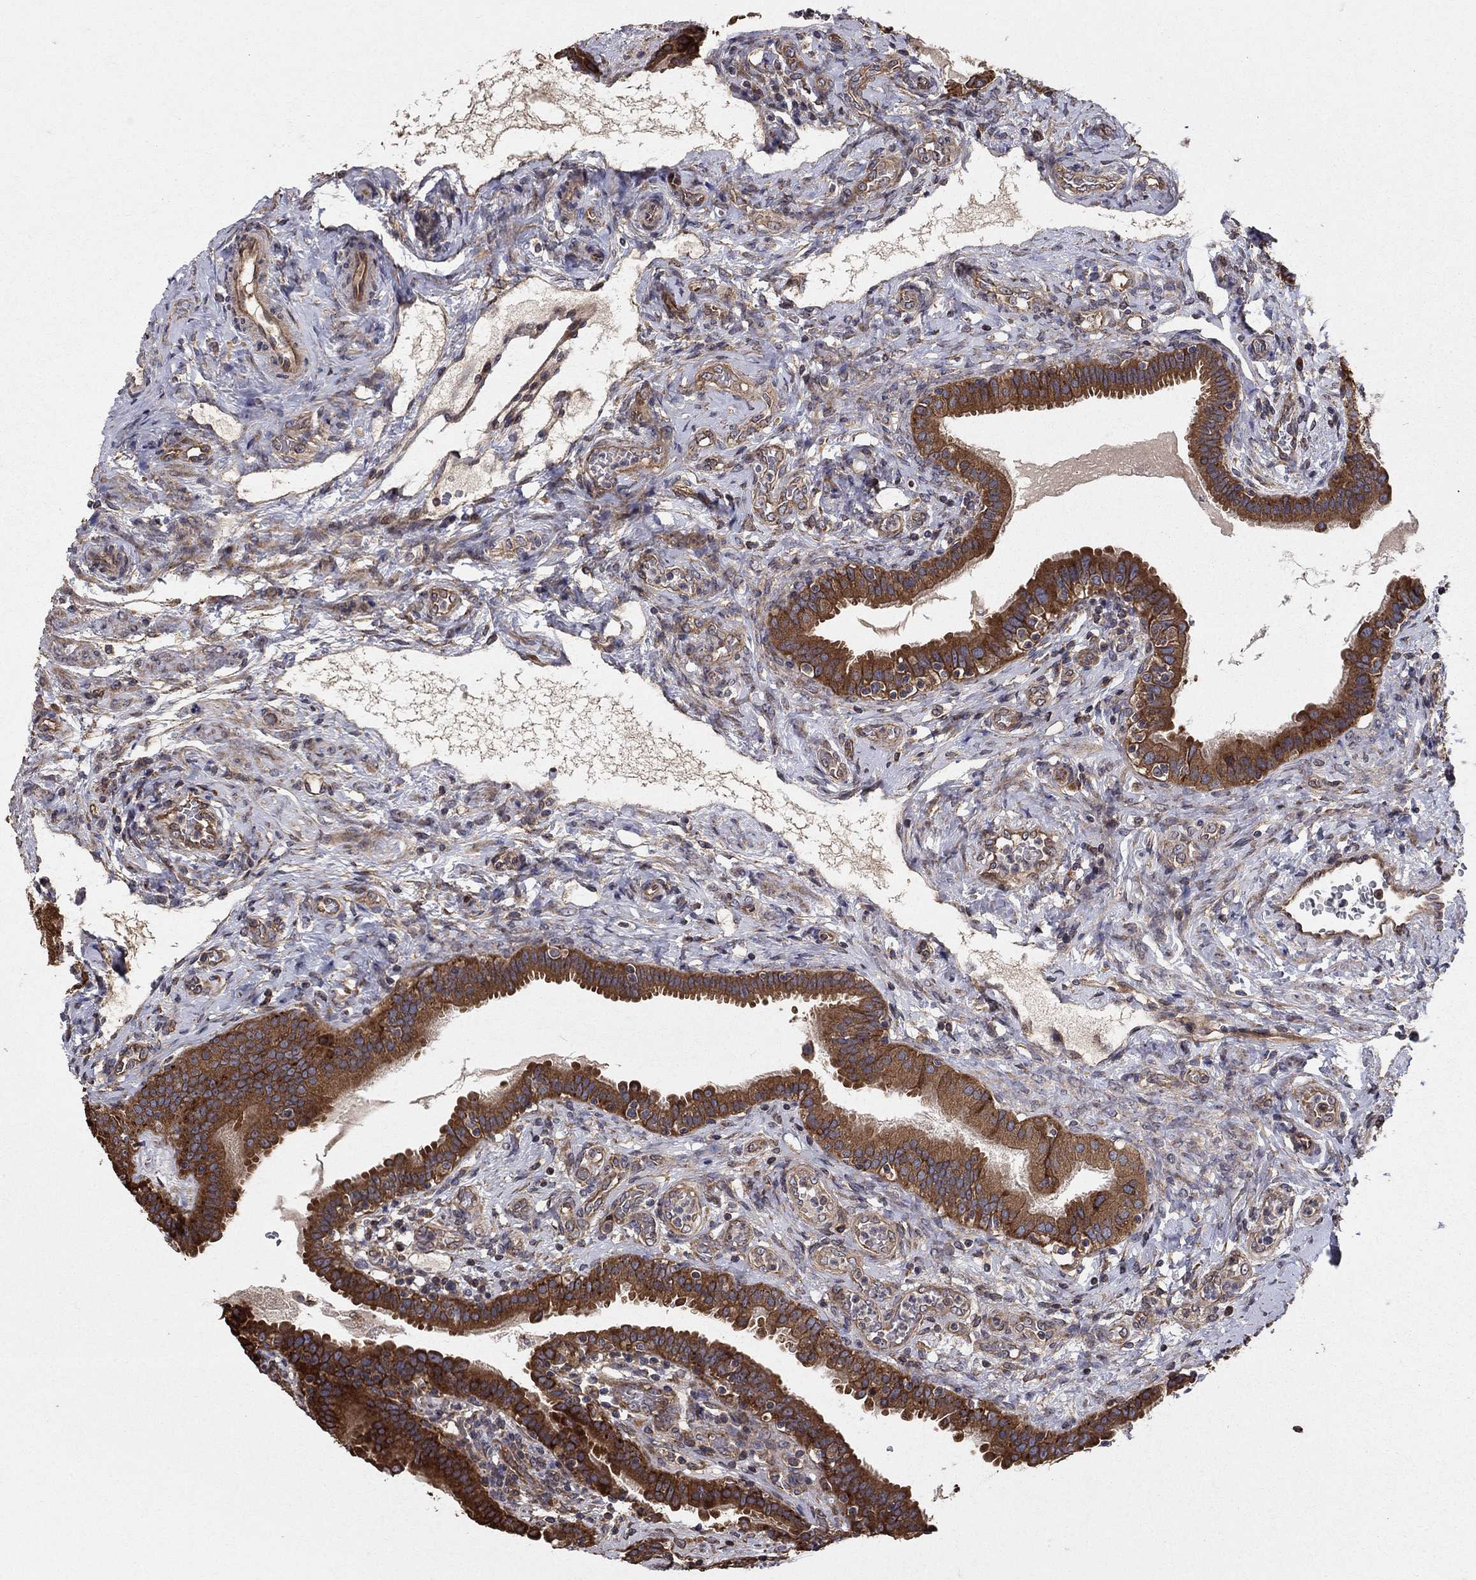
{"staining": {"intensity": "moderate", "quantity": ">75%", "location": "cytoplasmic/membranous"}, "tissue": "fallopian tube", "cell_type": "Glandular cells", "image_type": "normal", "snomed": [{"axis": "morphology", "description": "Normal tissue, NOS"}, {"axis": "topography", "description": "Fallopian tube"}, {"axis": "topography", "description": "Ovary"}], "caption": "The image shows staining of benign fallopian tube, revealing moderate cytoplasmic/membranous protein staining (brown color) within glandular cells. The staining is performed using DAB brown chromogen to label protein expression. The nuclei are counter-stained blue using hematoxylin.", "gene": "BABAM2", "patient": {"sex": "female", "age": 41}}